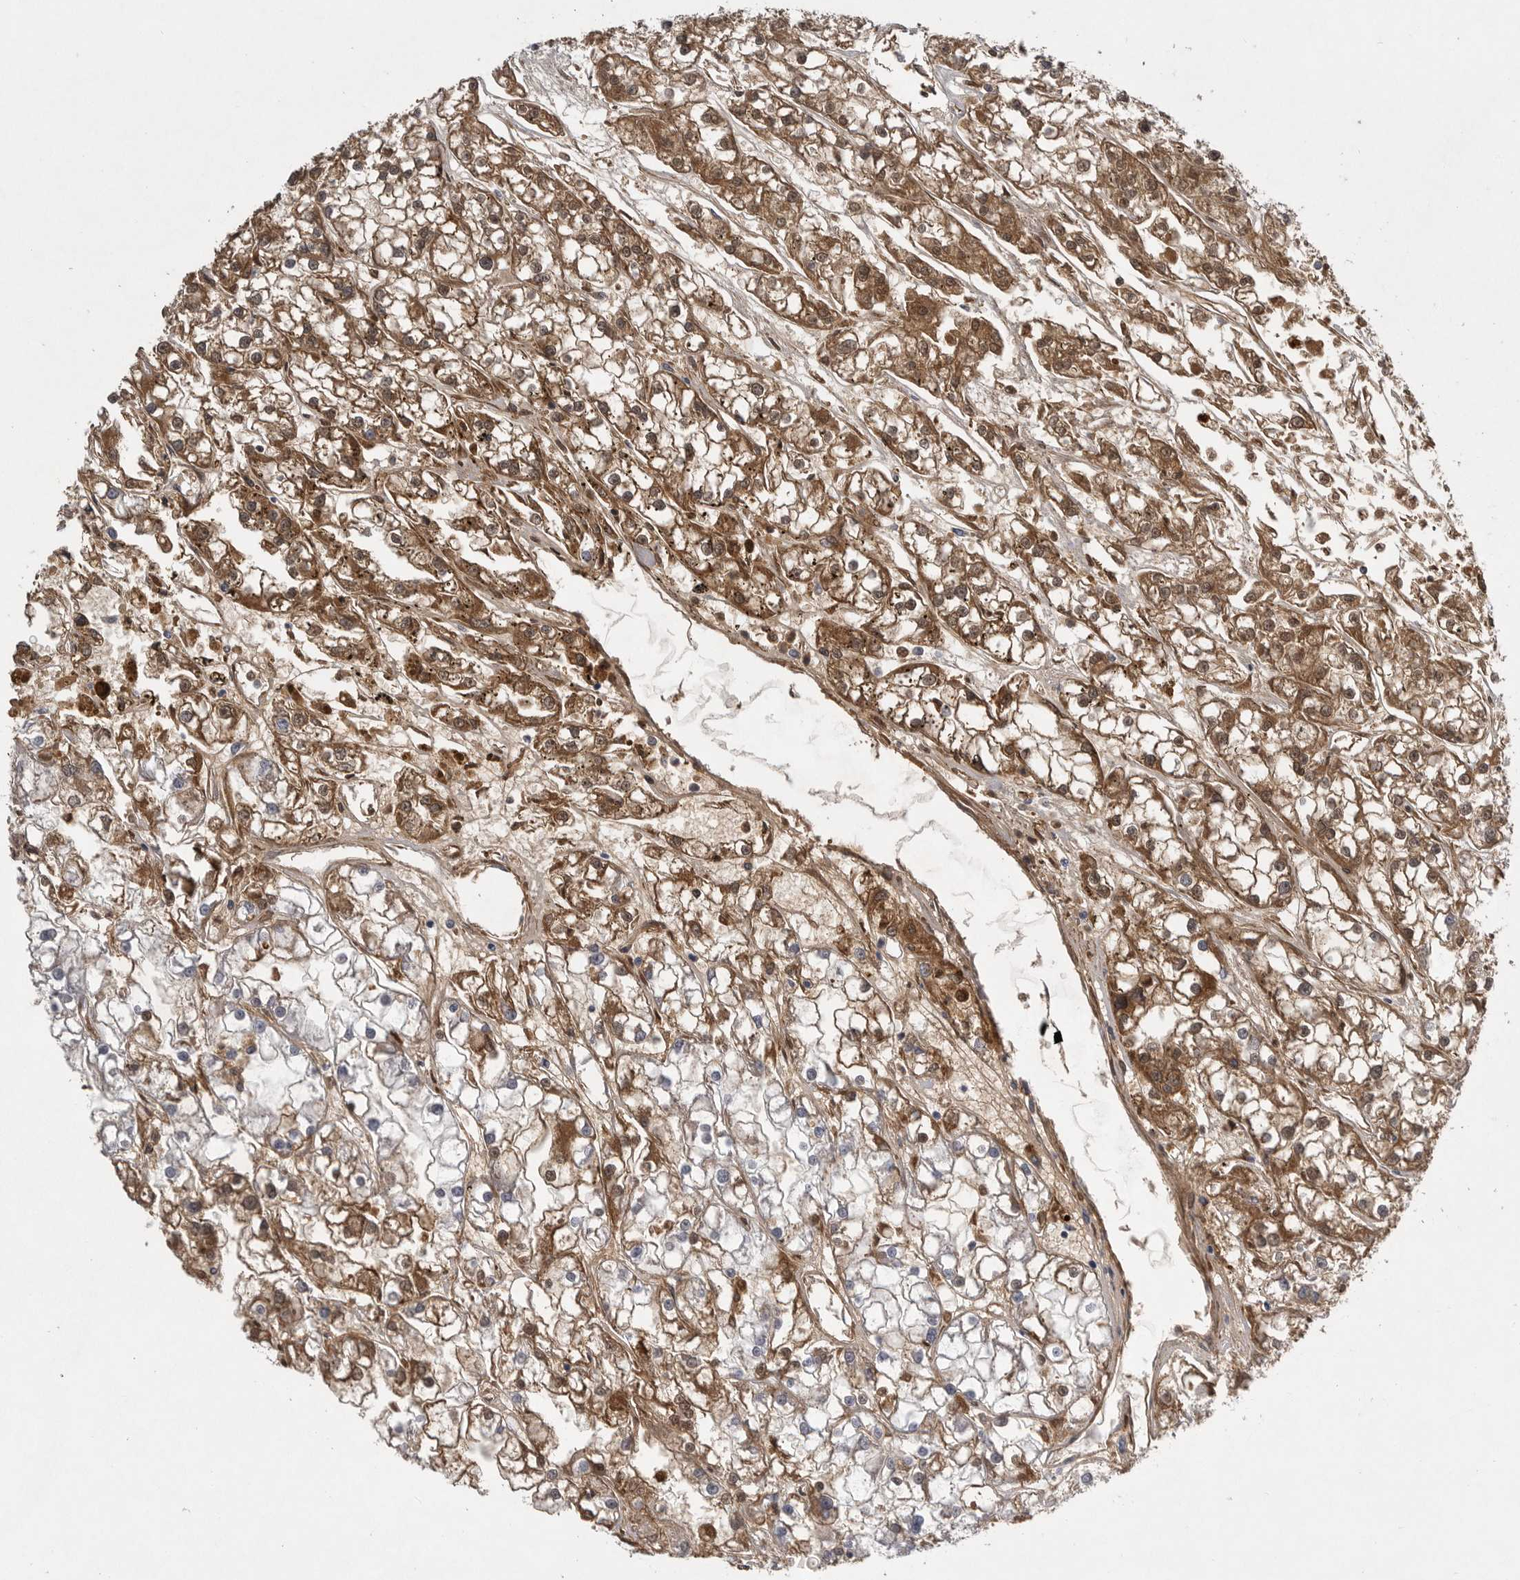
{"staining": {"intensity": "moderate", "quantity": ">75%", "location": "cytoplasmic/membranous,nuclear"}, "tissue": "renal cancer", "cell_type": "Tumor cells", "image_type": "cancer", "snomed": [{"axis": "morphology", "description": "Adenocarcinoma, NOS"}, {"axis": "topography", "description": "Kidney"}], "caption": "Protein staining displays moderate cytoplasmic/membranous and nuclear expression in about >75% of tumor cells in renal cancer (adenocarcinoma).", "gene": "CRP", "patient": {"sex": "female", "age": 52}}